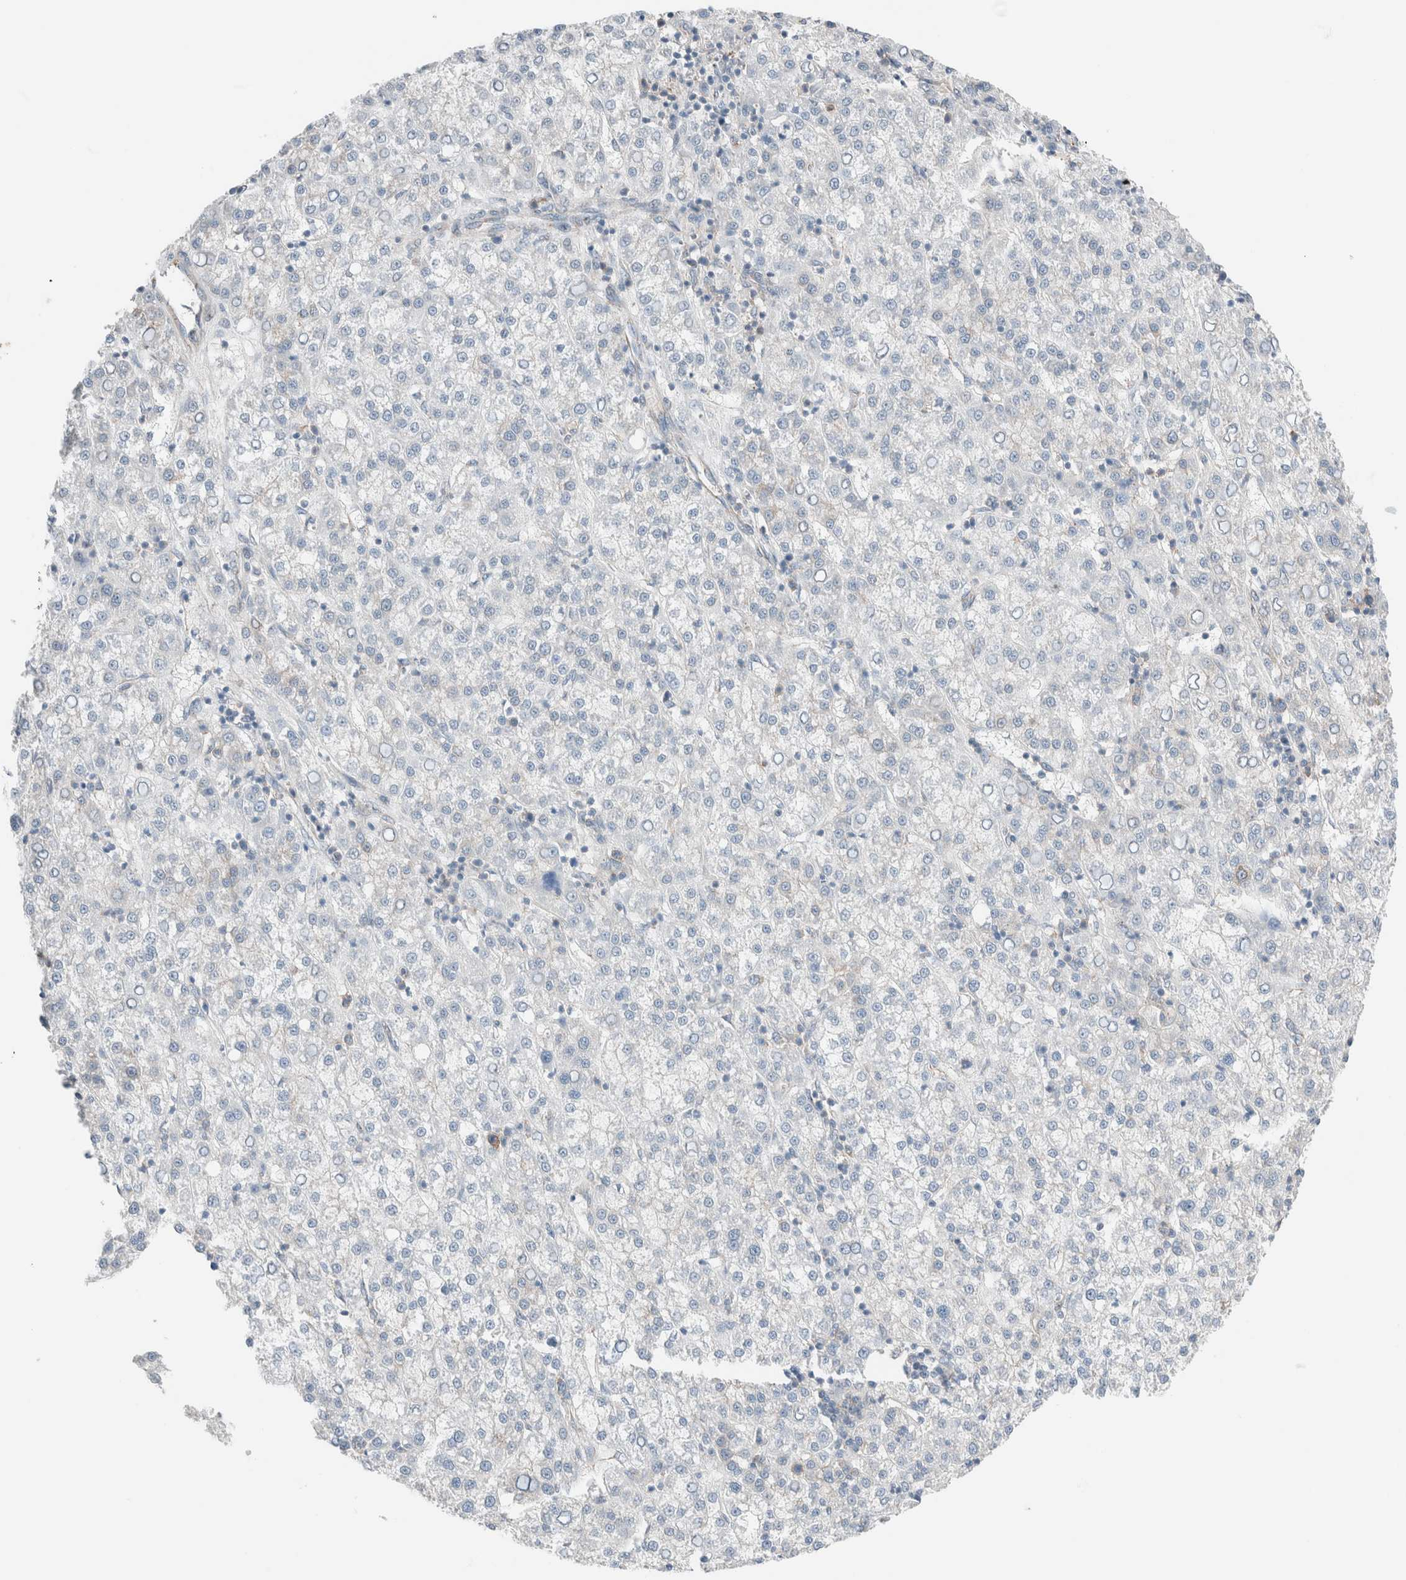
{"staining": {"intensity": "negative", "quantity": "none", "location": "none"}, "tissue": "liver cancer", "cell_type": "Tumor cells", "image_type": "cancer", "snomed": [{"axis": "morphology", "description": "Carcinoma, Hepatocellular, NOS"}, {"axis": "topography", "description": "Liver"}], "caption": "Protein analysis of liver cancer (hepatocellular carcinoma) displays no significant positivity in tumor cells.", "gene": "CASC3", "patient": {"sex": "female", "age": 58}}